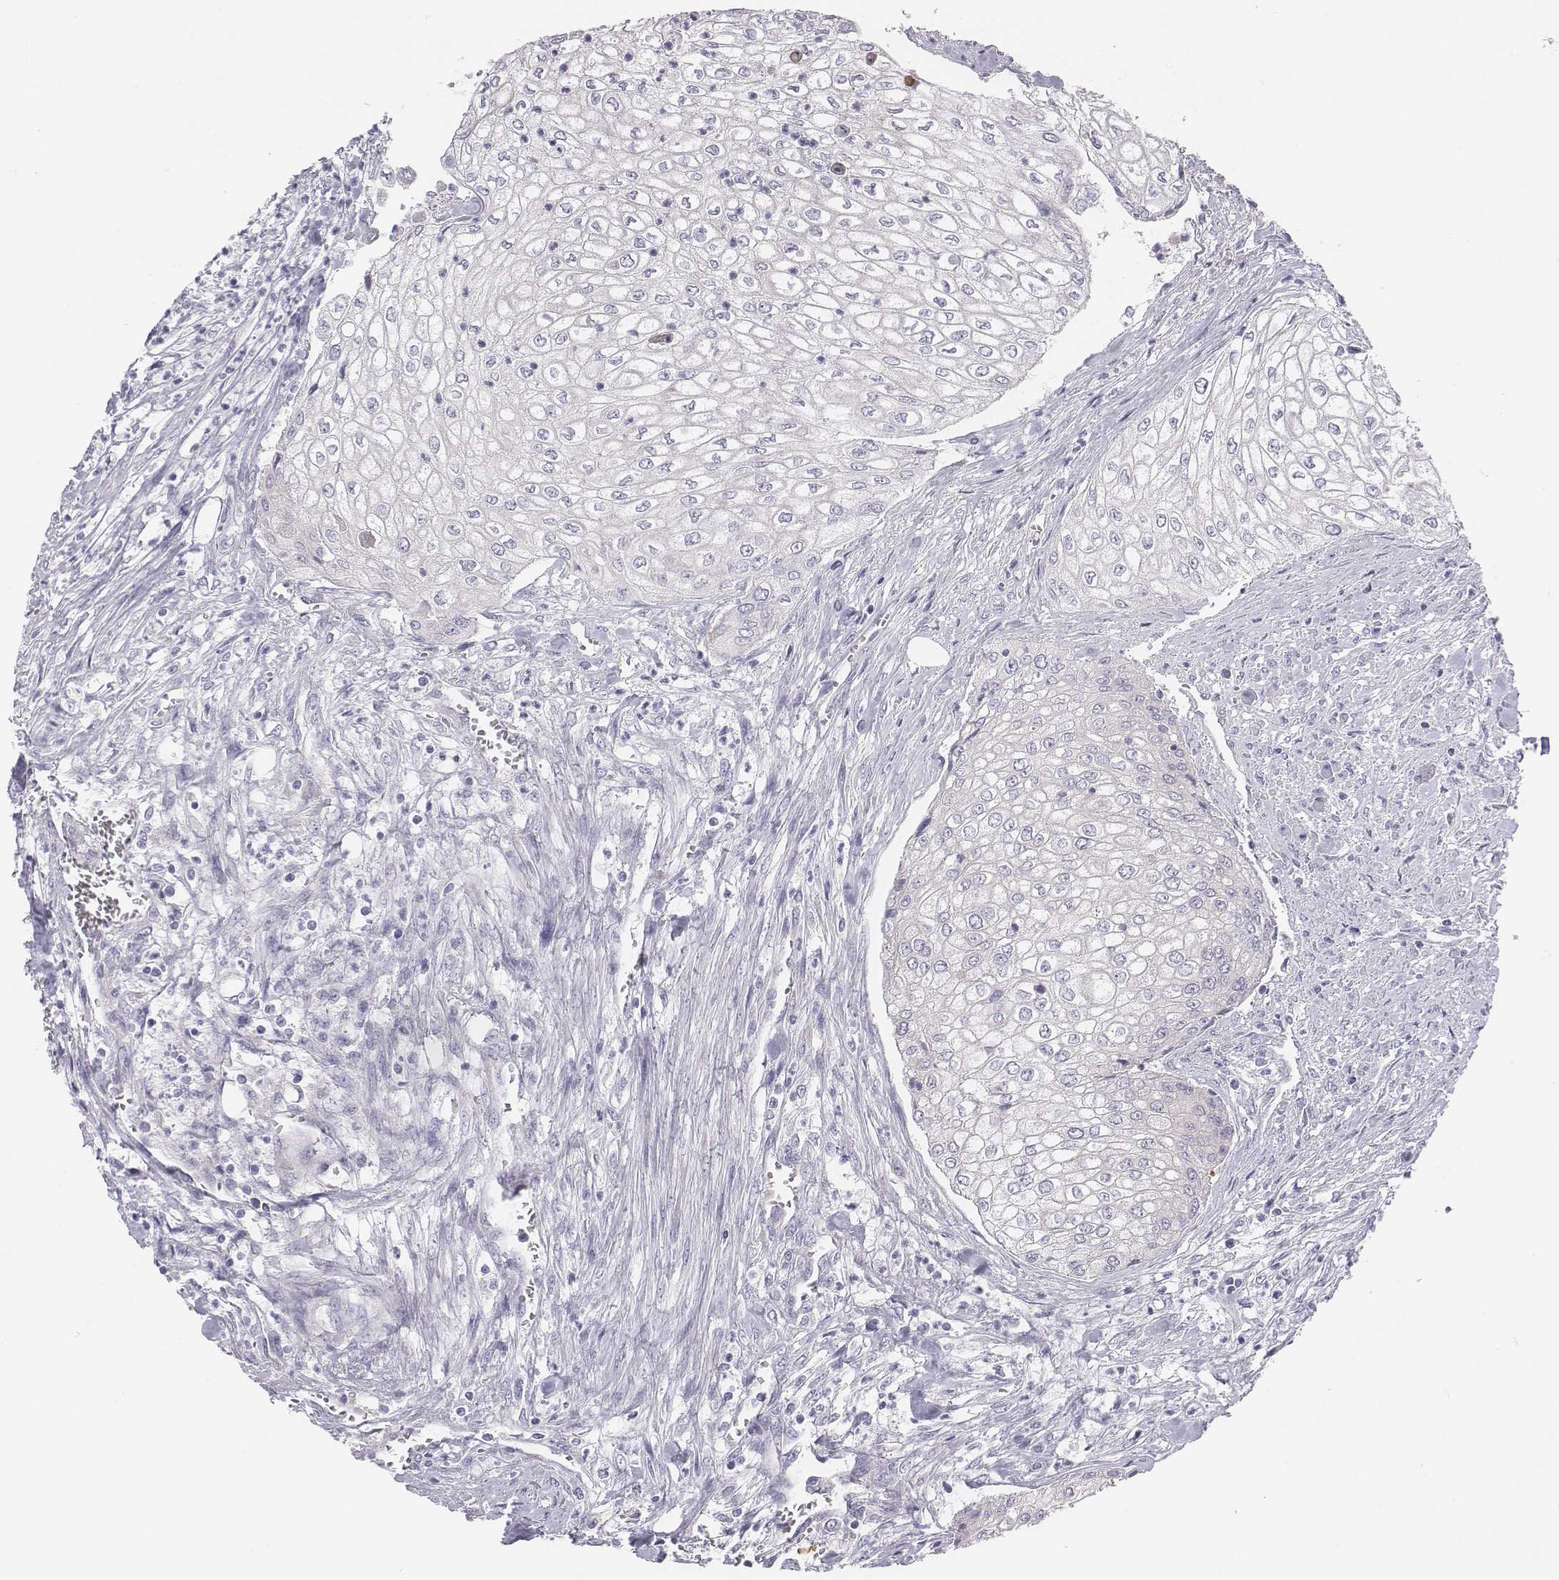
{"staining": {"intensity": "negative", "quantity": "none", "location": "none"}, "tissue": "urothelial cancer", "cell_type": "Tumor cells", "image_type": "cancer", "snomed": [{"axis": "morphology", "description": "Urothelial carcinoma, High grade"}, {"axis": "topography", "description": "Urinary bladder"}], "caption": "Histopathology image shows no protein expression in tumor cells of urothelial carcinoma (high-grade) tissue.", "gene": "CHST14", "patient": {"sex": "male", "age": 62}}